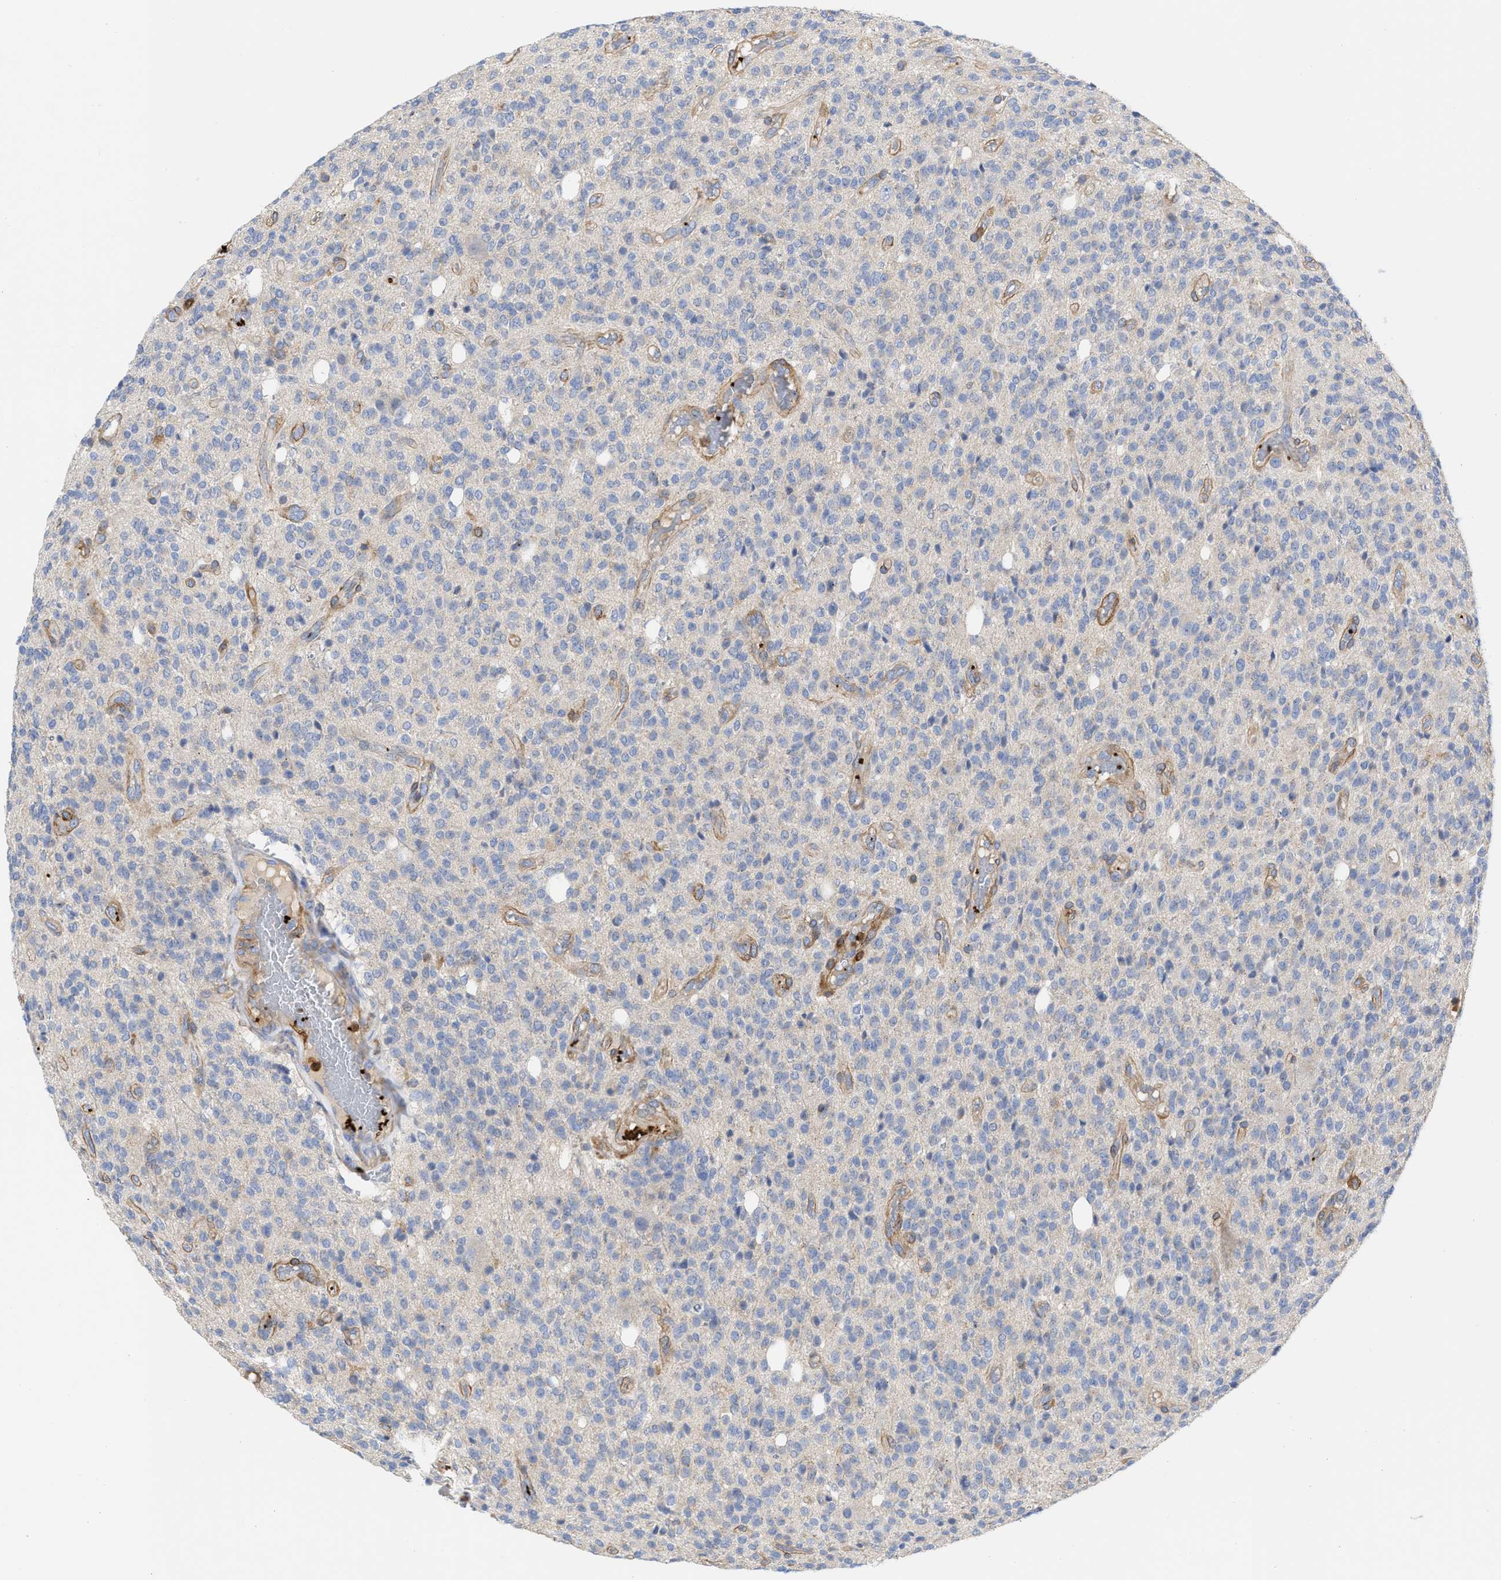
{"staining": {"intensity": "negative", "quantity": "none", "location": "none"}, "tissue": "glioma", "cell_type": "Tumor cells", "image_type": "cancer", "snomed": [{"axis": "morphology", "description": "Glioma, malignant, High grade"}, {"axis": "topography", "description": "Brain"}], "caption": "Immunohistochemical staining of glioma displays no significant staining in tumor cells.", "gene": "HS3ST5", "patient": {"sex": "male", "age": 34}}